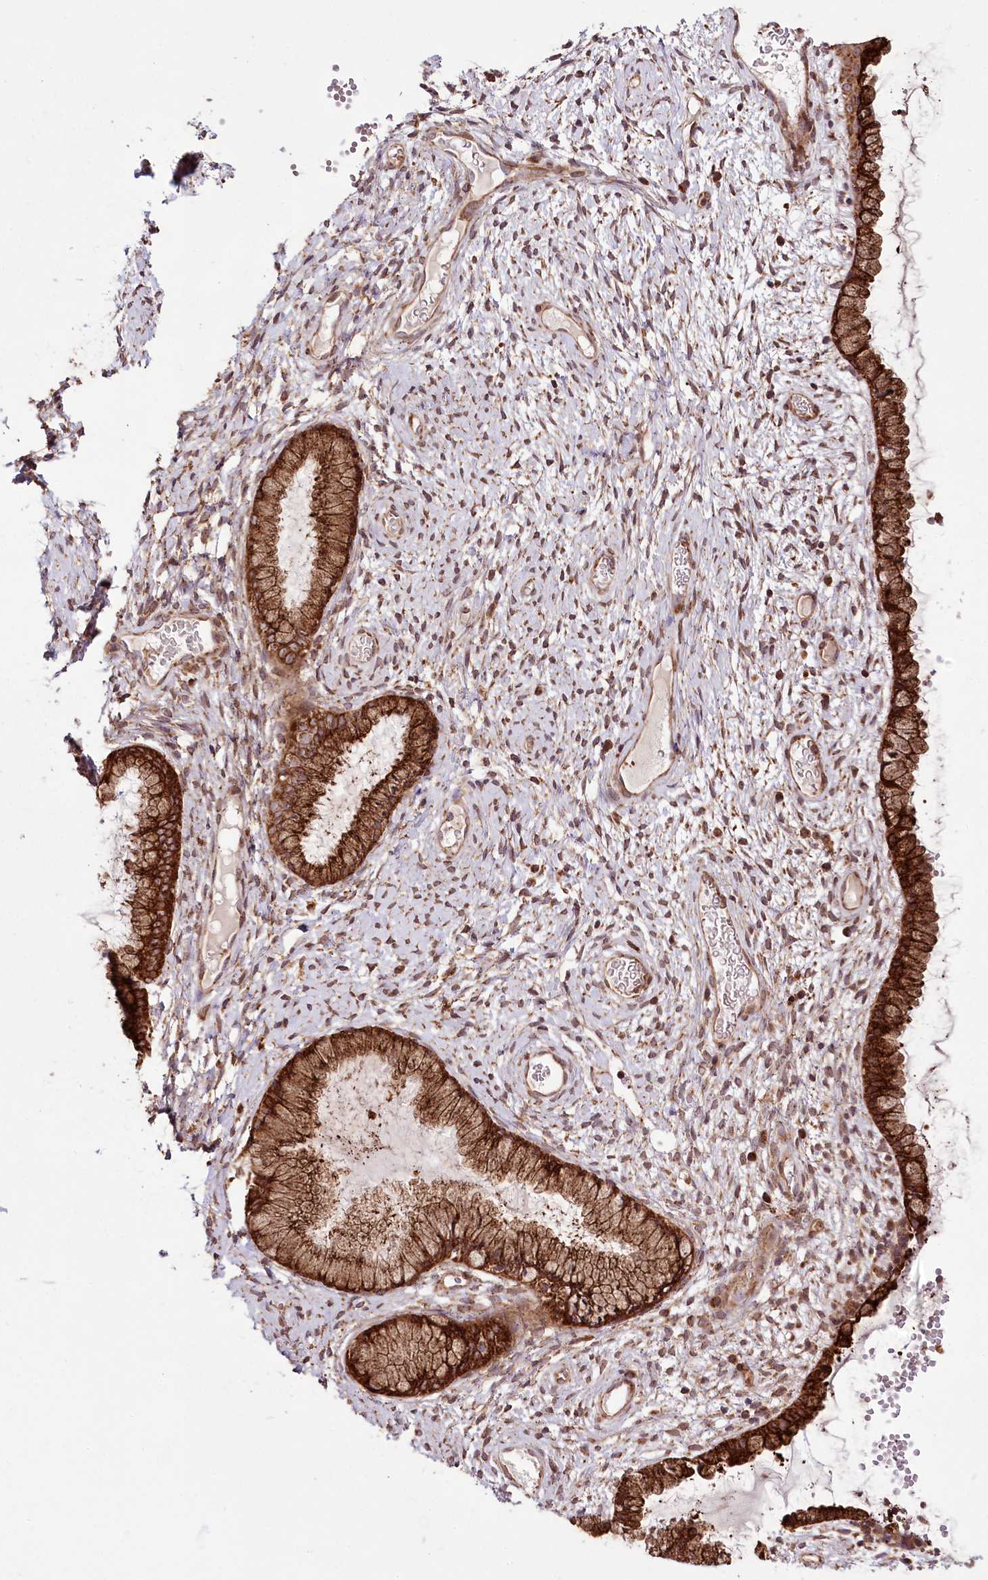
{"staining": {"intensity": "strong", "quantity": ">75%", "location": "cytoplasmic/membranous"}, "tissue": "cervix", "cell_type": "Glandular cells", "image_type": "normal", "snomed": [{"axis": "morphology", "description": "Normal tissue, NOS"}, {"axis": "topography", "description": "Cervix"}], "caption": "A brown stain shows strong cytoplasmic/membranous expression of a protein in glandular cells of normal human cervix.", "gene": "RAB7A", "patient": {"sex": "female", "age": 42}}